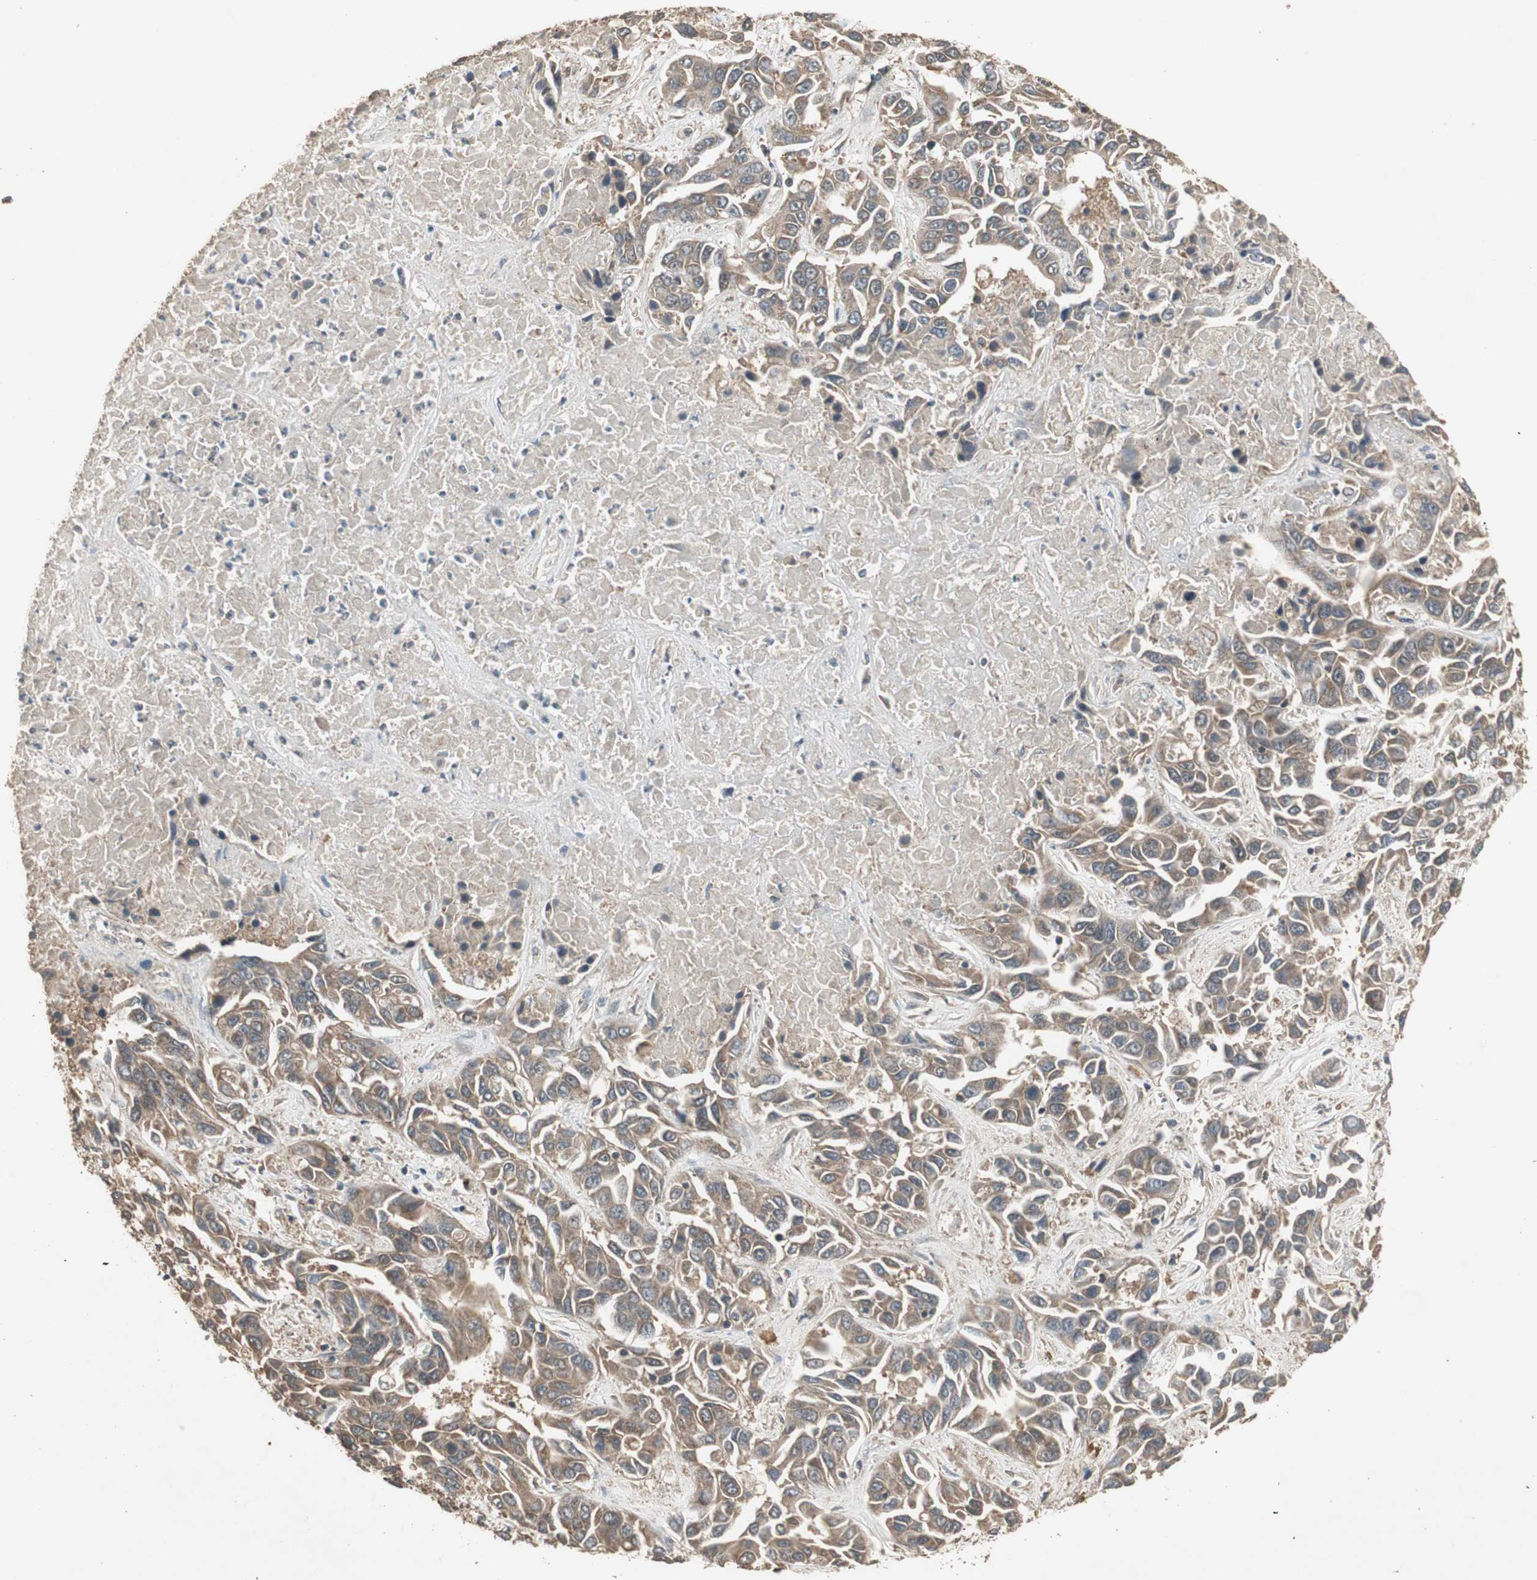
{"staining": {"intensity": "moderate", "quantity": ">75%", "location": "cytoplasmic/membranous"}, "tissue": "liver cancer", "cell_type": "Tumor cells", "image_type": "cancer", "snomed": [{"axis": "morphology", "description": "Cholangiocarcinoma"}, {"axis": "topography", "description": "Liver"}], "caption": "Immunohistochemical staining of liver cholangiocarcinoma demonstrates moderate cytoplasmic/membranous protein positivity in about >75% of tumor cells.", "gene": "UBAC1", "patient": {"sex": "female", "age": 52}}